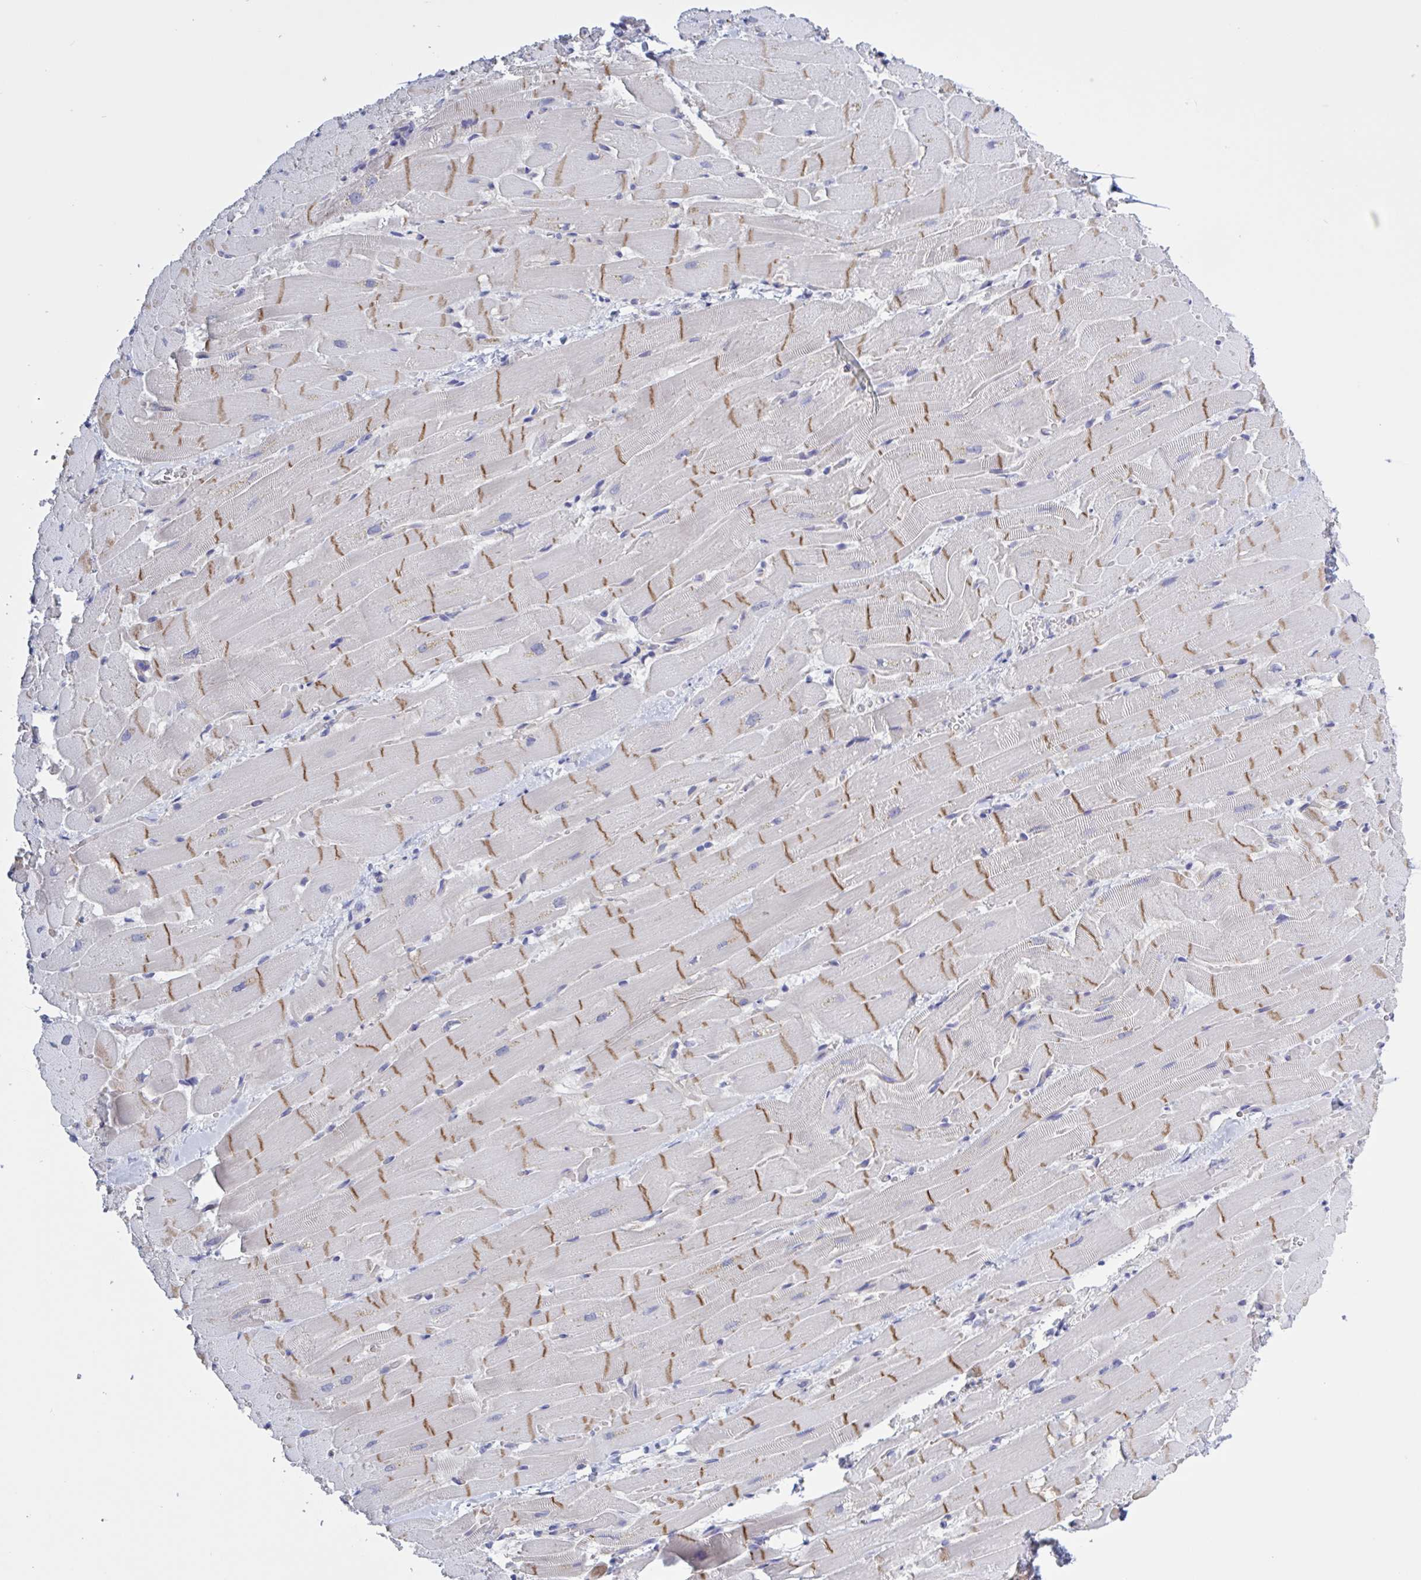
{"staining": {"intensity": "moderate", "quantity": "25%-75%", "location": "cytoplasmic/membranous"}, "tissue": "heart muscle", "cell_type": "Cardiomyocytes", "image_type": "normal", "snomed": [{"axis": "morphology", "description": "Normal tissue, NOS"}, {"axis": "topography", "description": "Heart"}], "caption": "This image demonstrates IHC staining of unremarkable heart muscle, with medium moderate cytoplasmic/membranous staining in about 25%-75% of cardiomyocytes.", "gene": "ST14", "patient": {"sex": "male", "age": 37}}